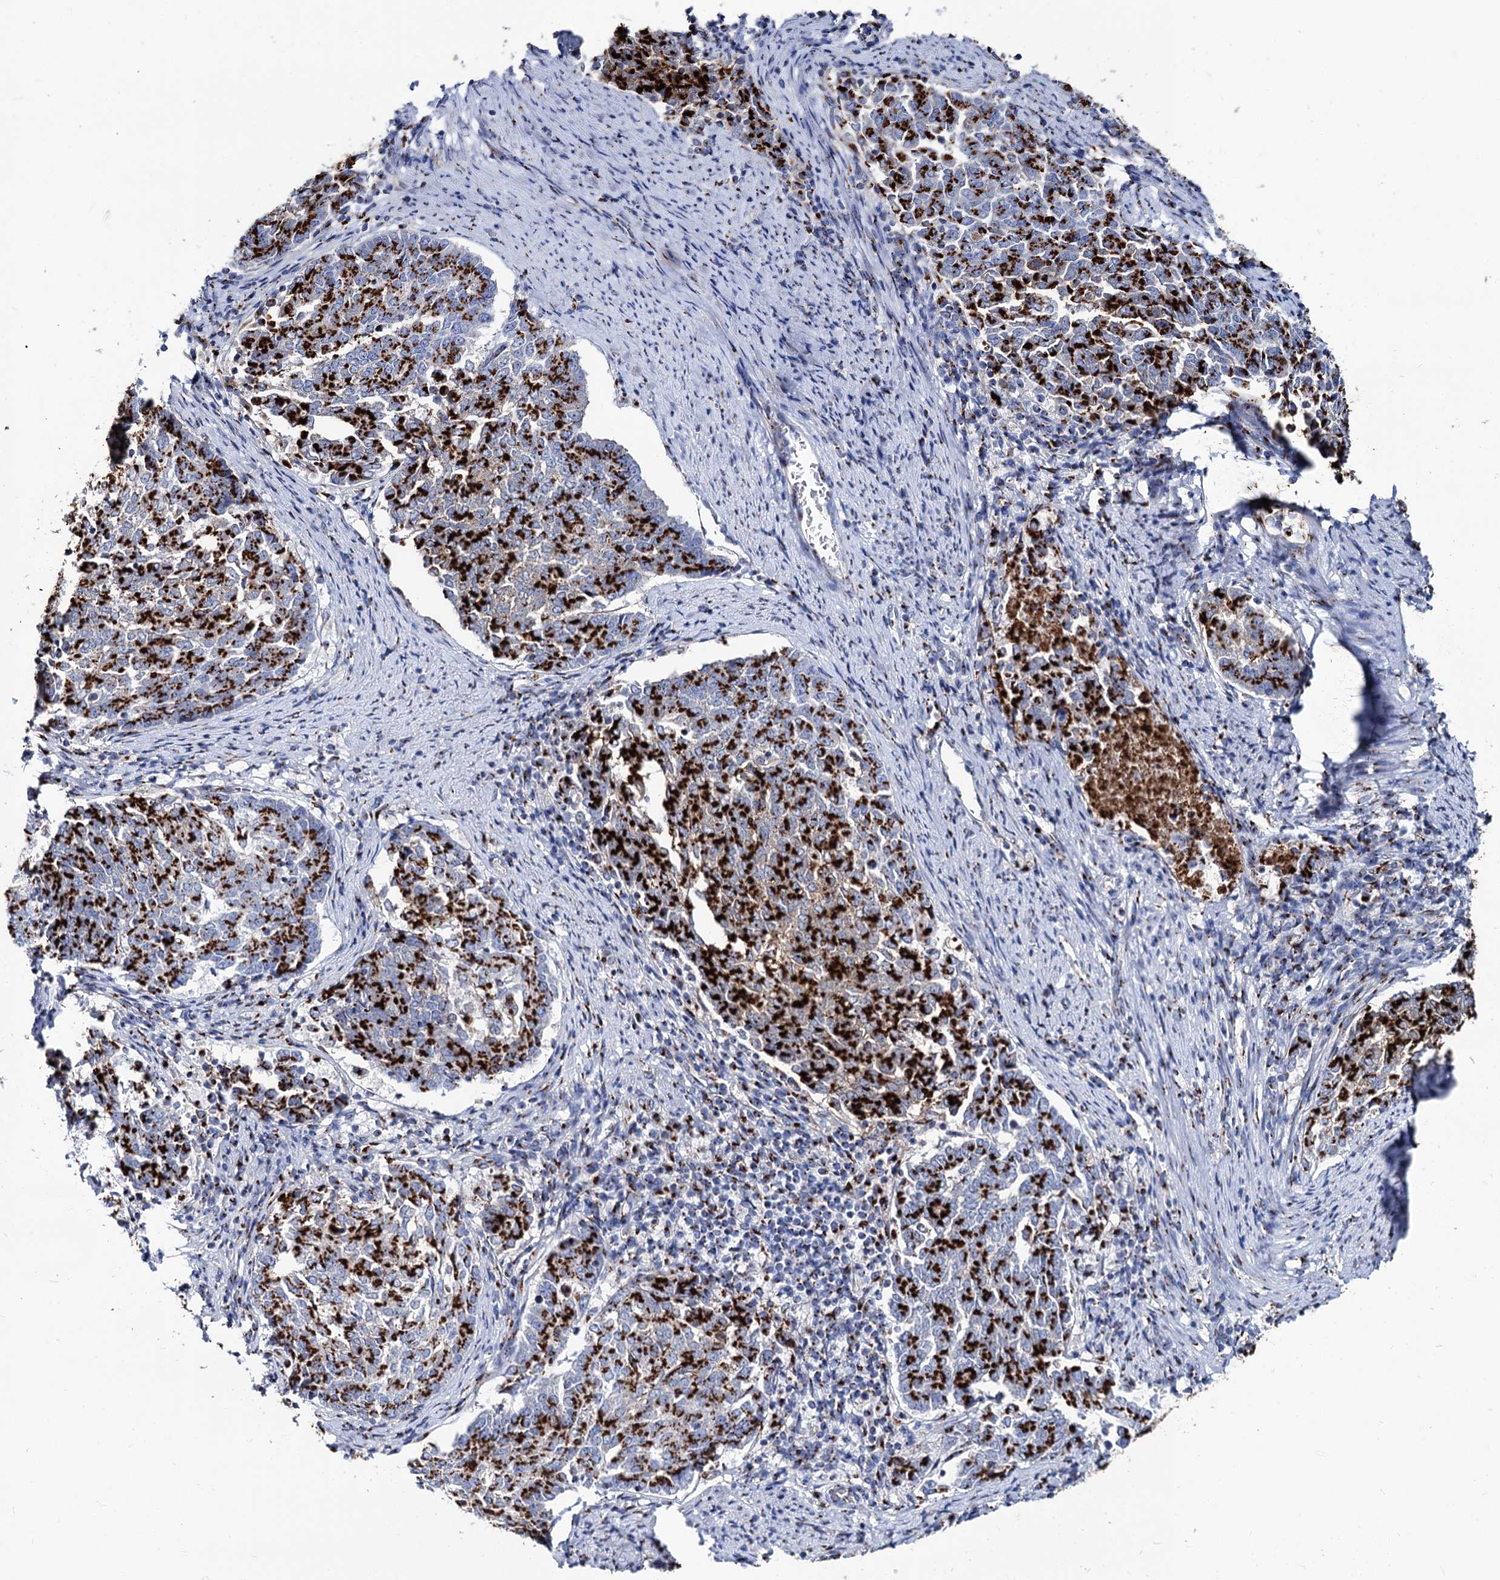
{"staining": {"intensity": "strong", "quantity": ">75%", "location": "cytoplasmic/membranous"}, "tissue": "endometrial cancer", "cell_type": "Tumor cells", "image_type": "cancer", "snomed": [{"axis": "morphology", "description": "Adenocarcinoma, NOS"}, {"axis": "topography", "description": "Endometrium"}], "caption": "High-power microscopy captured an IHC micrograph of endometrial cancer (adenocarcinoma), revealing strong cytoplasmic/membranous expression in approximately >75% of tumor cells. Ihc stains the protein in brown and the nuclei are stained blue.", "gene": "TM9SF3", "patient": {"sex": "female", "age": 80}}